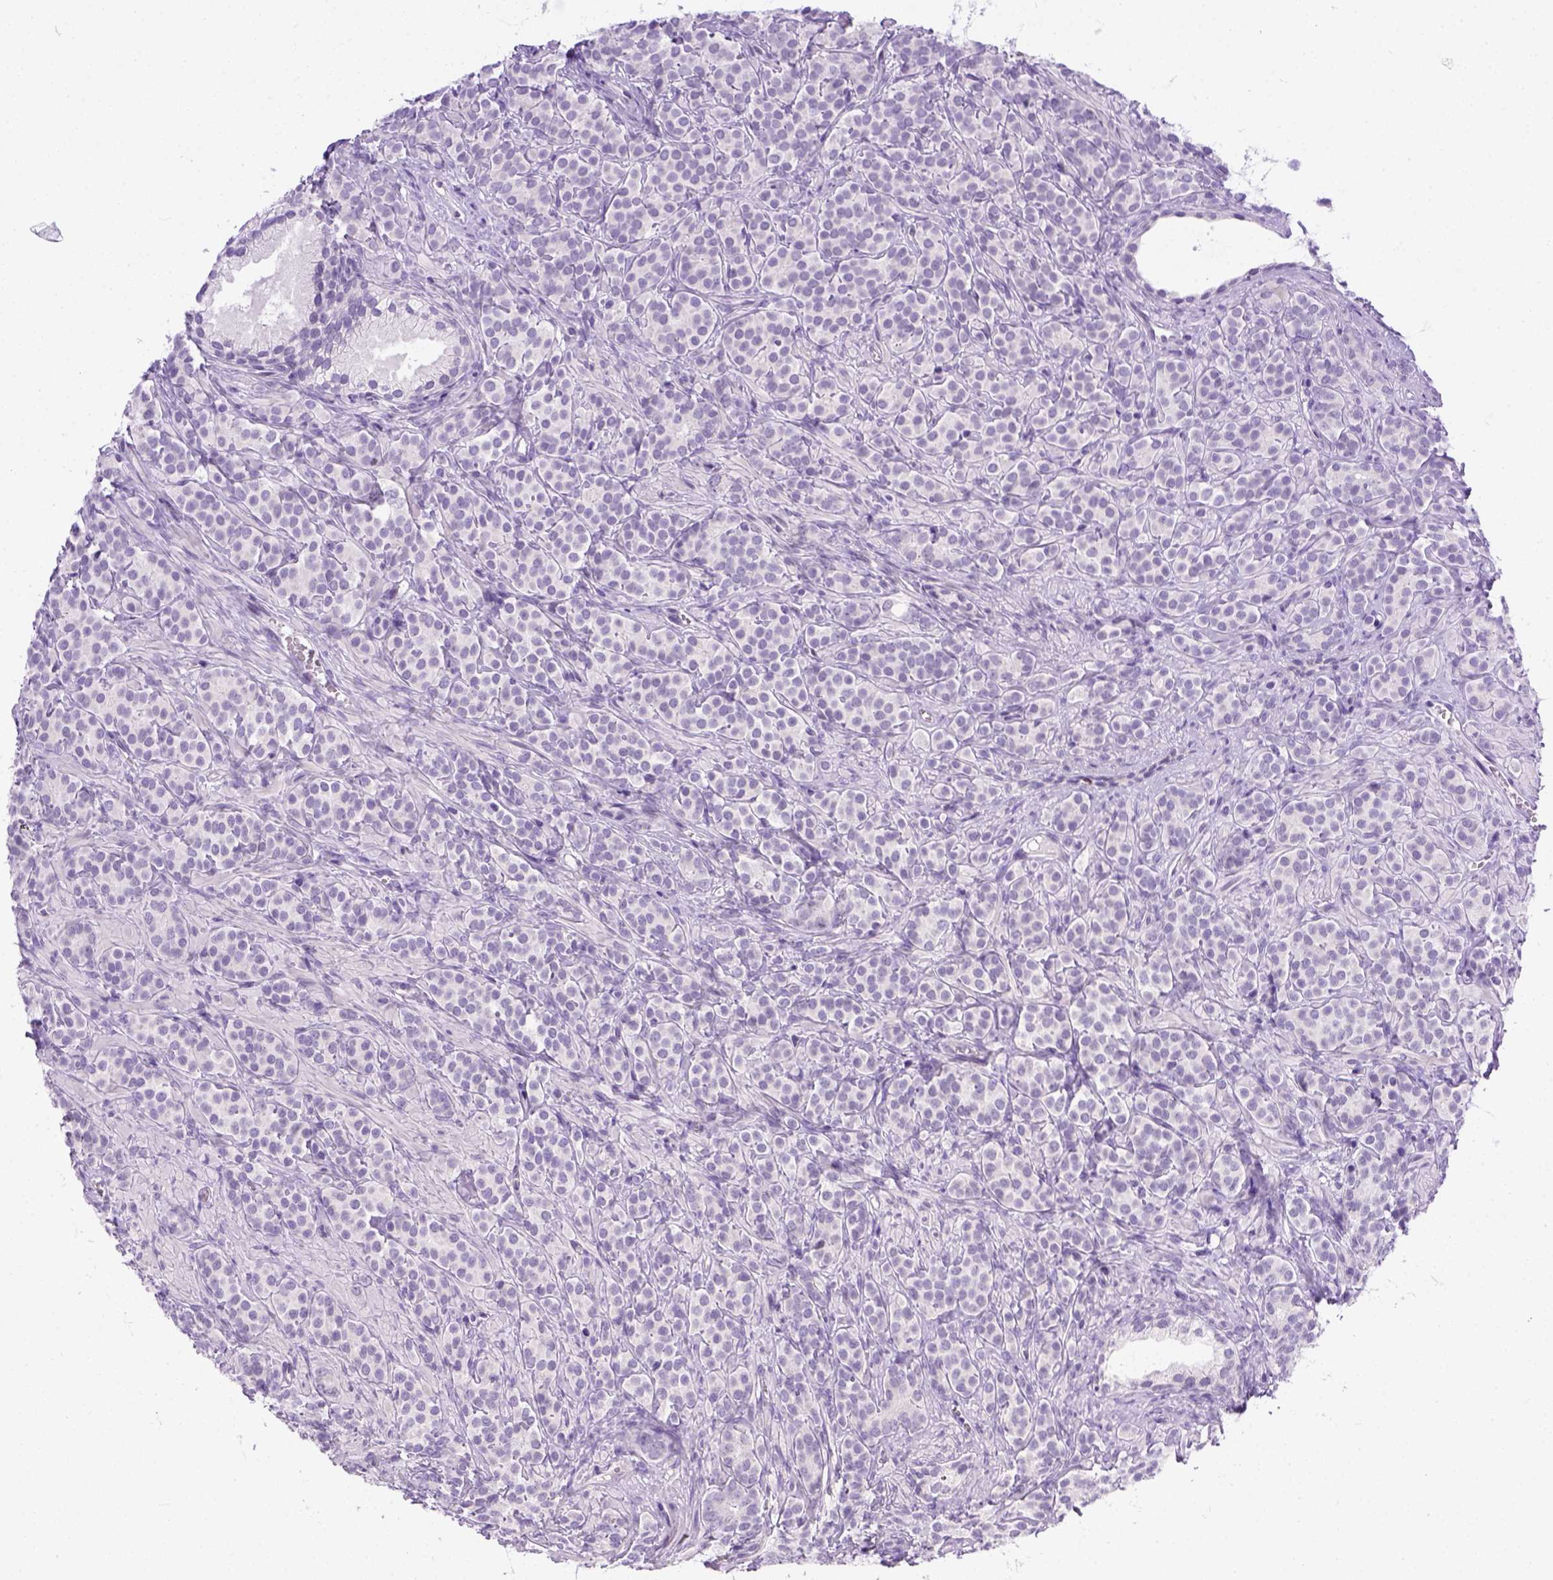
{"staining": {"intensity": "negative", "quantity": "none", "location": "none"}, "tissue": "prostate cancer", "cell_type": "Tumor cells", "image_type": "cancer", "snomed": [{"axis": "morphology", "description": "Adenocarcinoma, High grade"}, {"axis": "topography", "description": "Prostate"}], "caption": "IHC of prostate cancer displays no staining in tumor cells.", "gene": "FAM184B", "patient": {"sex": "male", "age": 84}}